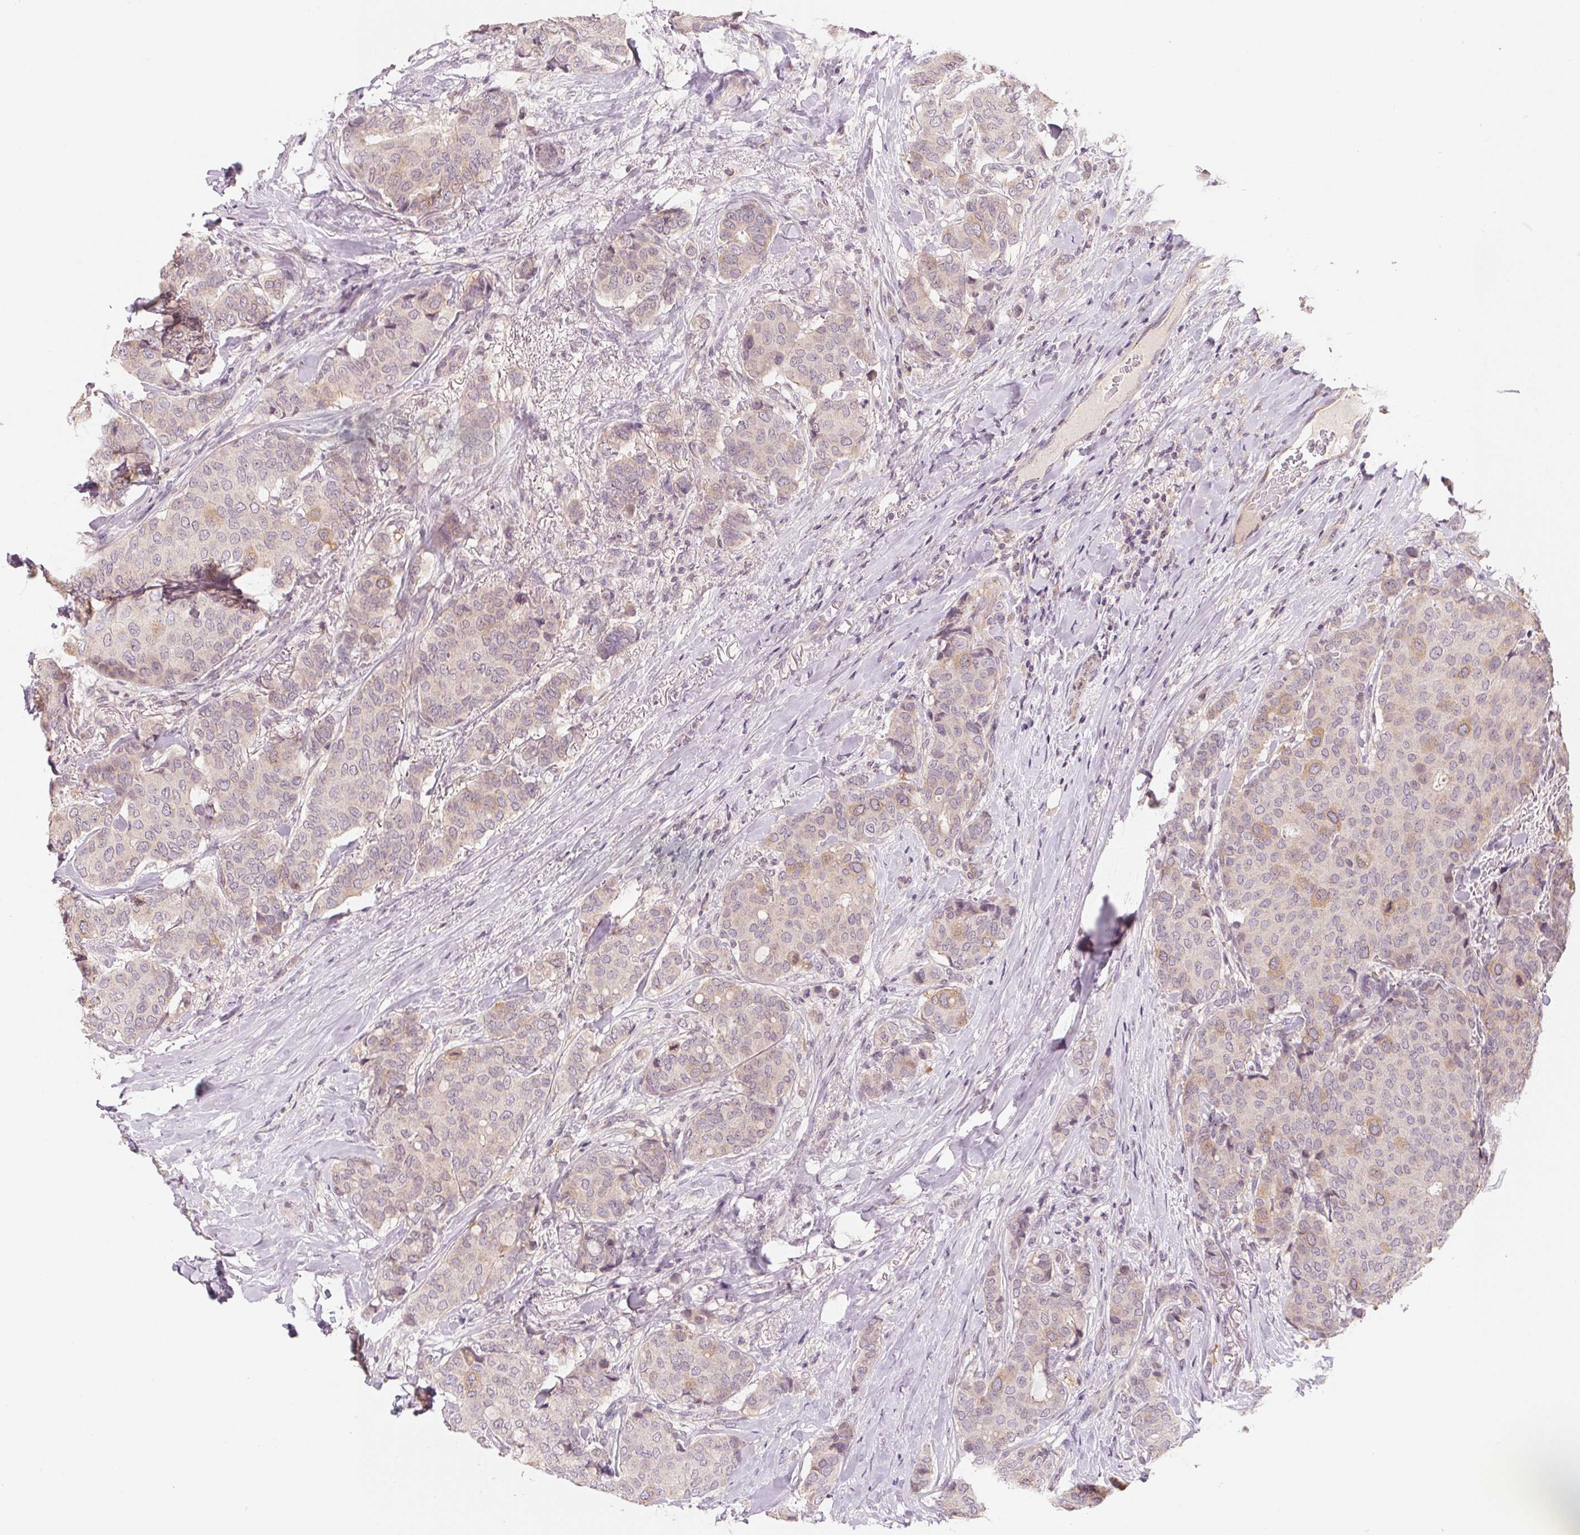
{"staining": {"intensity": "weak", "quantity": "<25%", "location": "cytoplasmic/membranous"}, "tissue": "breast cancer", "cell_type": "Tumor cells", "image_type": "cancer", "snomed": [{"axis": "morphology", "description": "Duct carcinoma"}, {"axis": "topography", "description": "Breast"}], "caption": "A high-resolution micrograph shows IHC staining of breast cancer (intraductal carcinoma), which displays no significant expression in tumor cells.", "gene": "AQP8", "patient": {"sex": "female", "age": 75}}